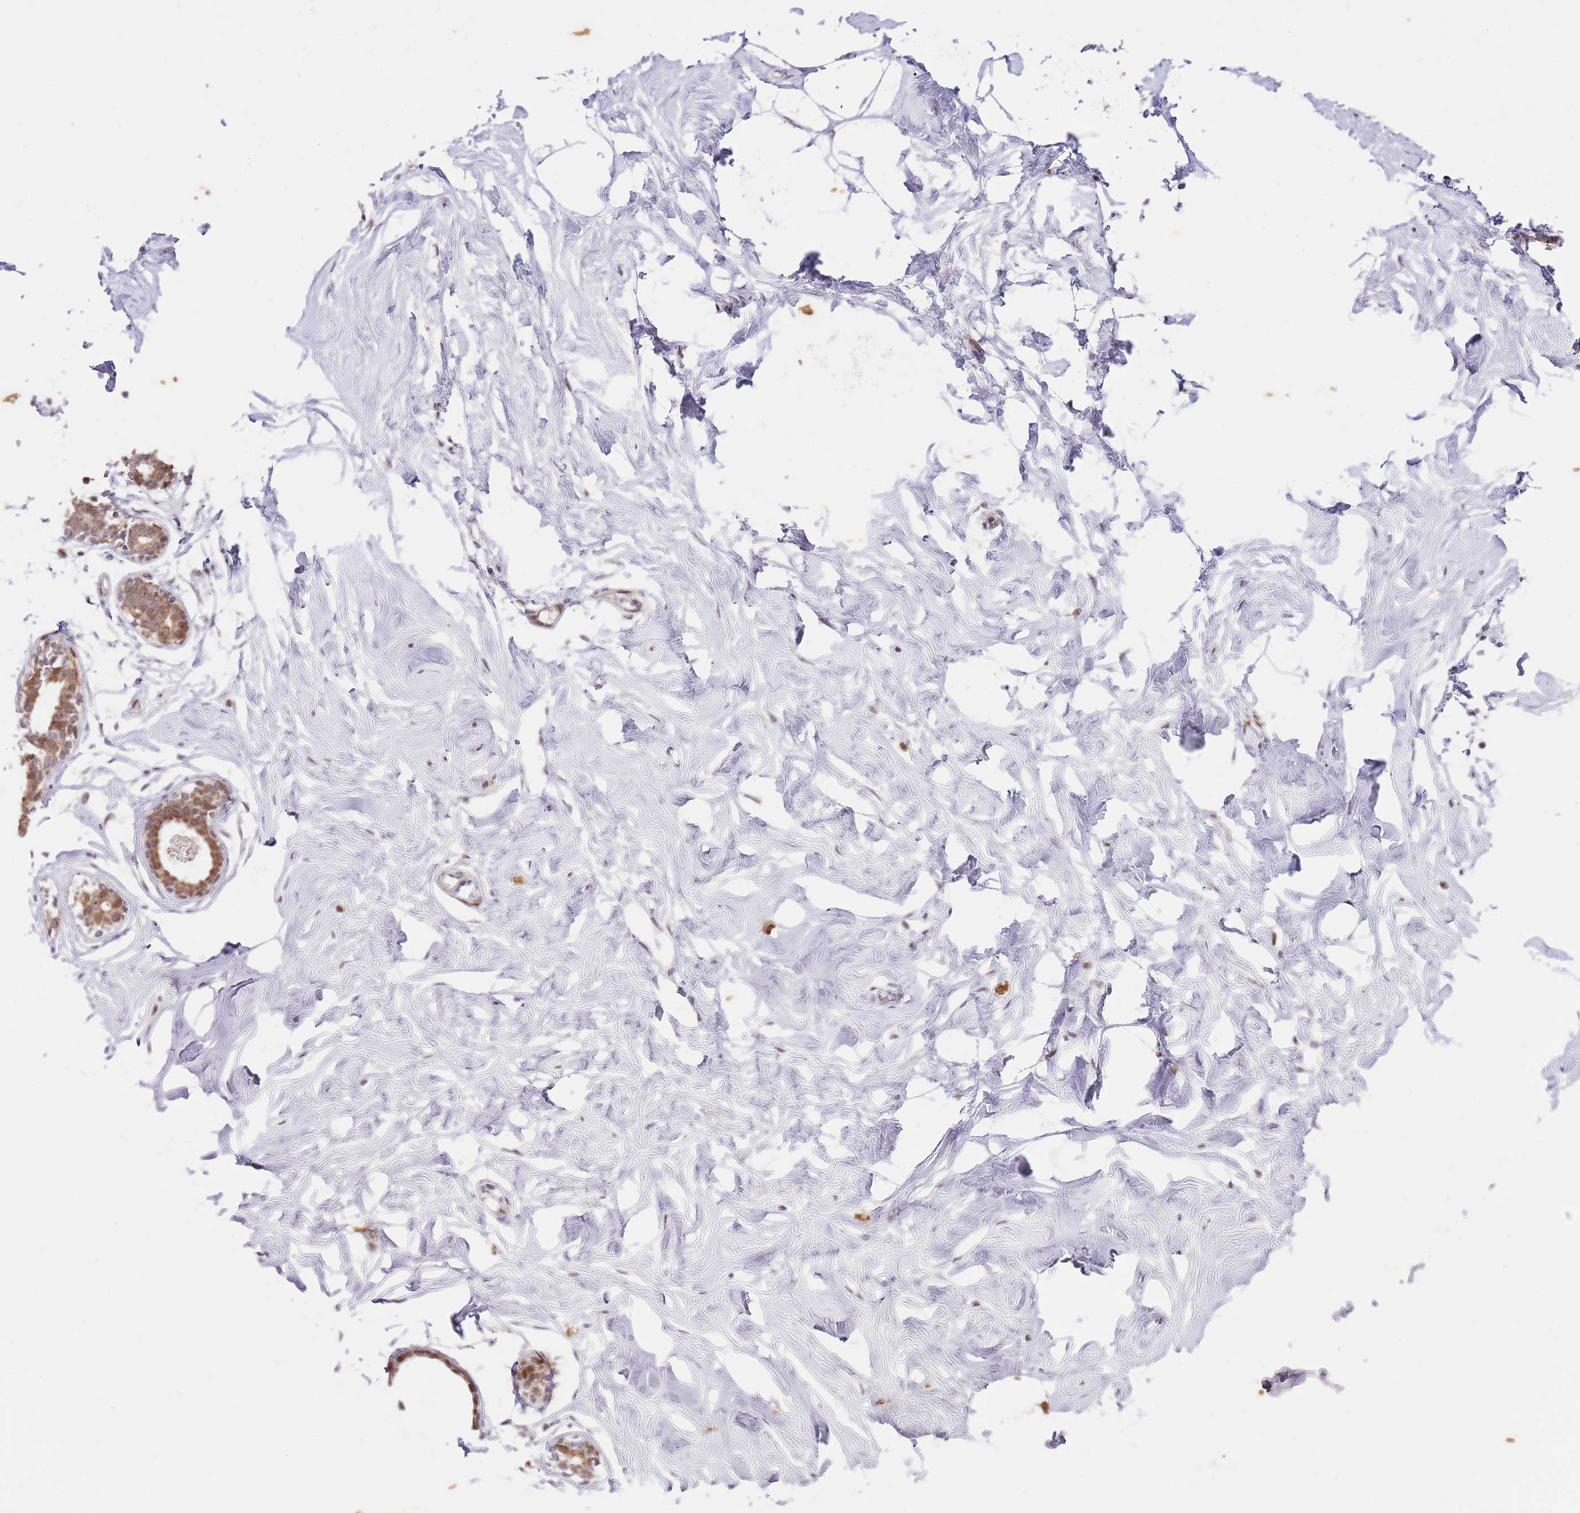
{"staining": {"intensity": "negative", "quantity": "none", "location": "none"}, "tissue": "breast", "cell_type": "Adipocytes", "image_type": "normal", "snomed": [{"axis": "morphology", "description": "Normal tissue, NOS"}, {"axis": "morphology", "description": "Adenoma, NOS"}, {"axis": "topography", "description": "Breast"}], "caption": "This is an immunohistochemistry photomicrograph of benign human breast. There is no positivity in adipocytes.", "gene": "RFK", "patient": {"sex": "female", "age": 23}}